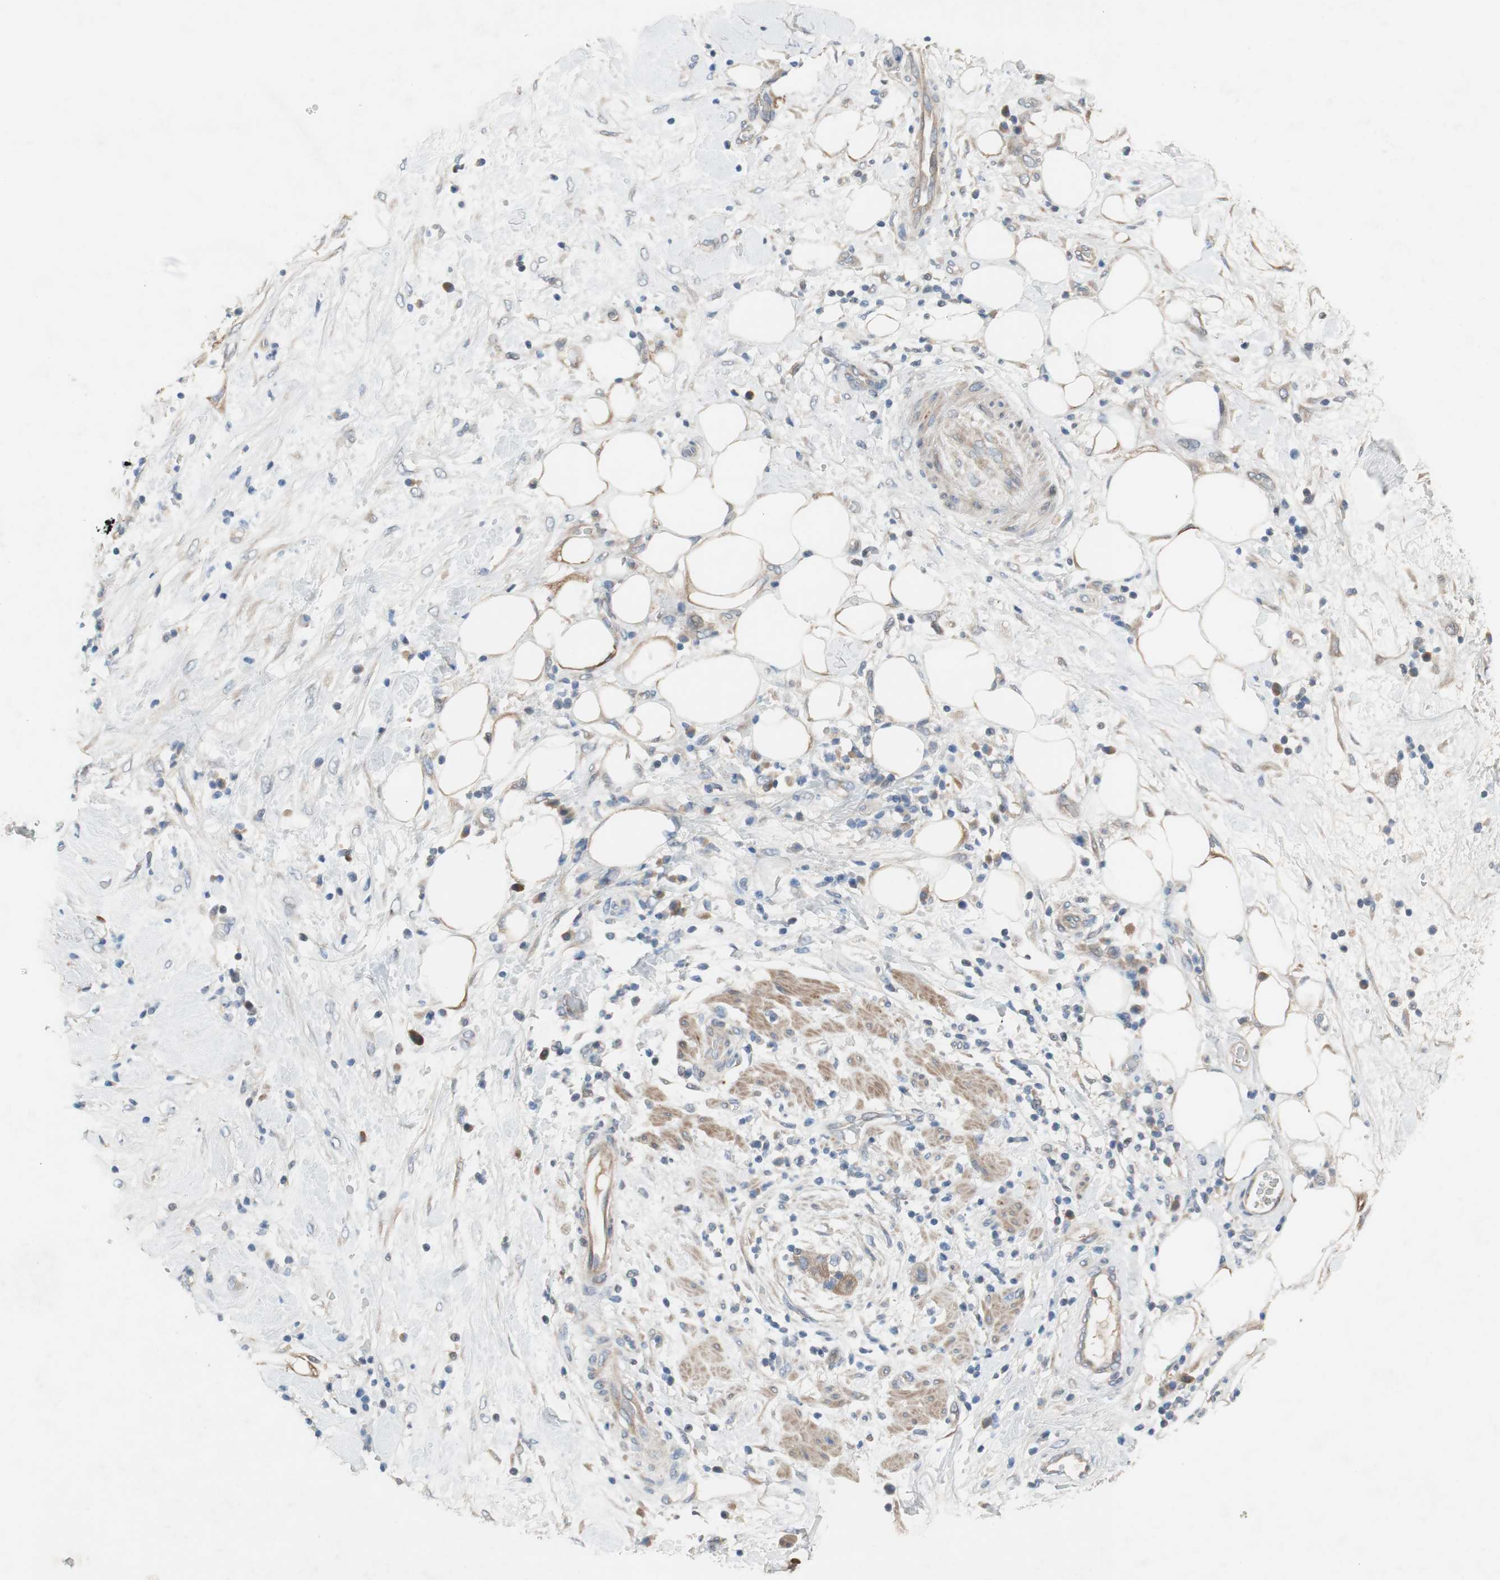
{"staining": {"intensity": "negative", "quantity": "none", "location": "none"}, "tissue": "pancreatic cancer", "cell_type": "Tumor cells", "image_type": "cancer", "snomed": [{"axis": "morphology", "description": "Adenocarcinoma, NOS"}, {"axis": "topography", "description": "Pancreas"}], "caption": "Immunohistochemical staining of adenocarcinoma (pancreatic) reveals no significant positivity in tumor cells.", "gene": "TACR3", "patient": {"sex": "female", "age": 78}}